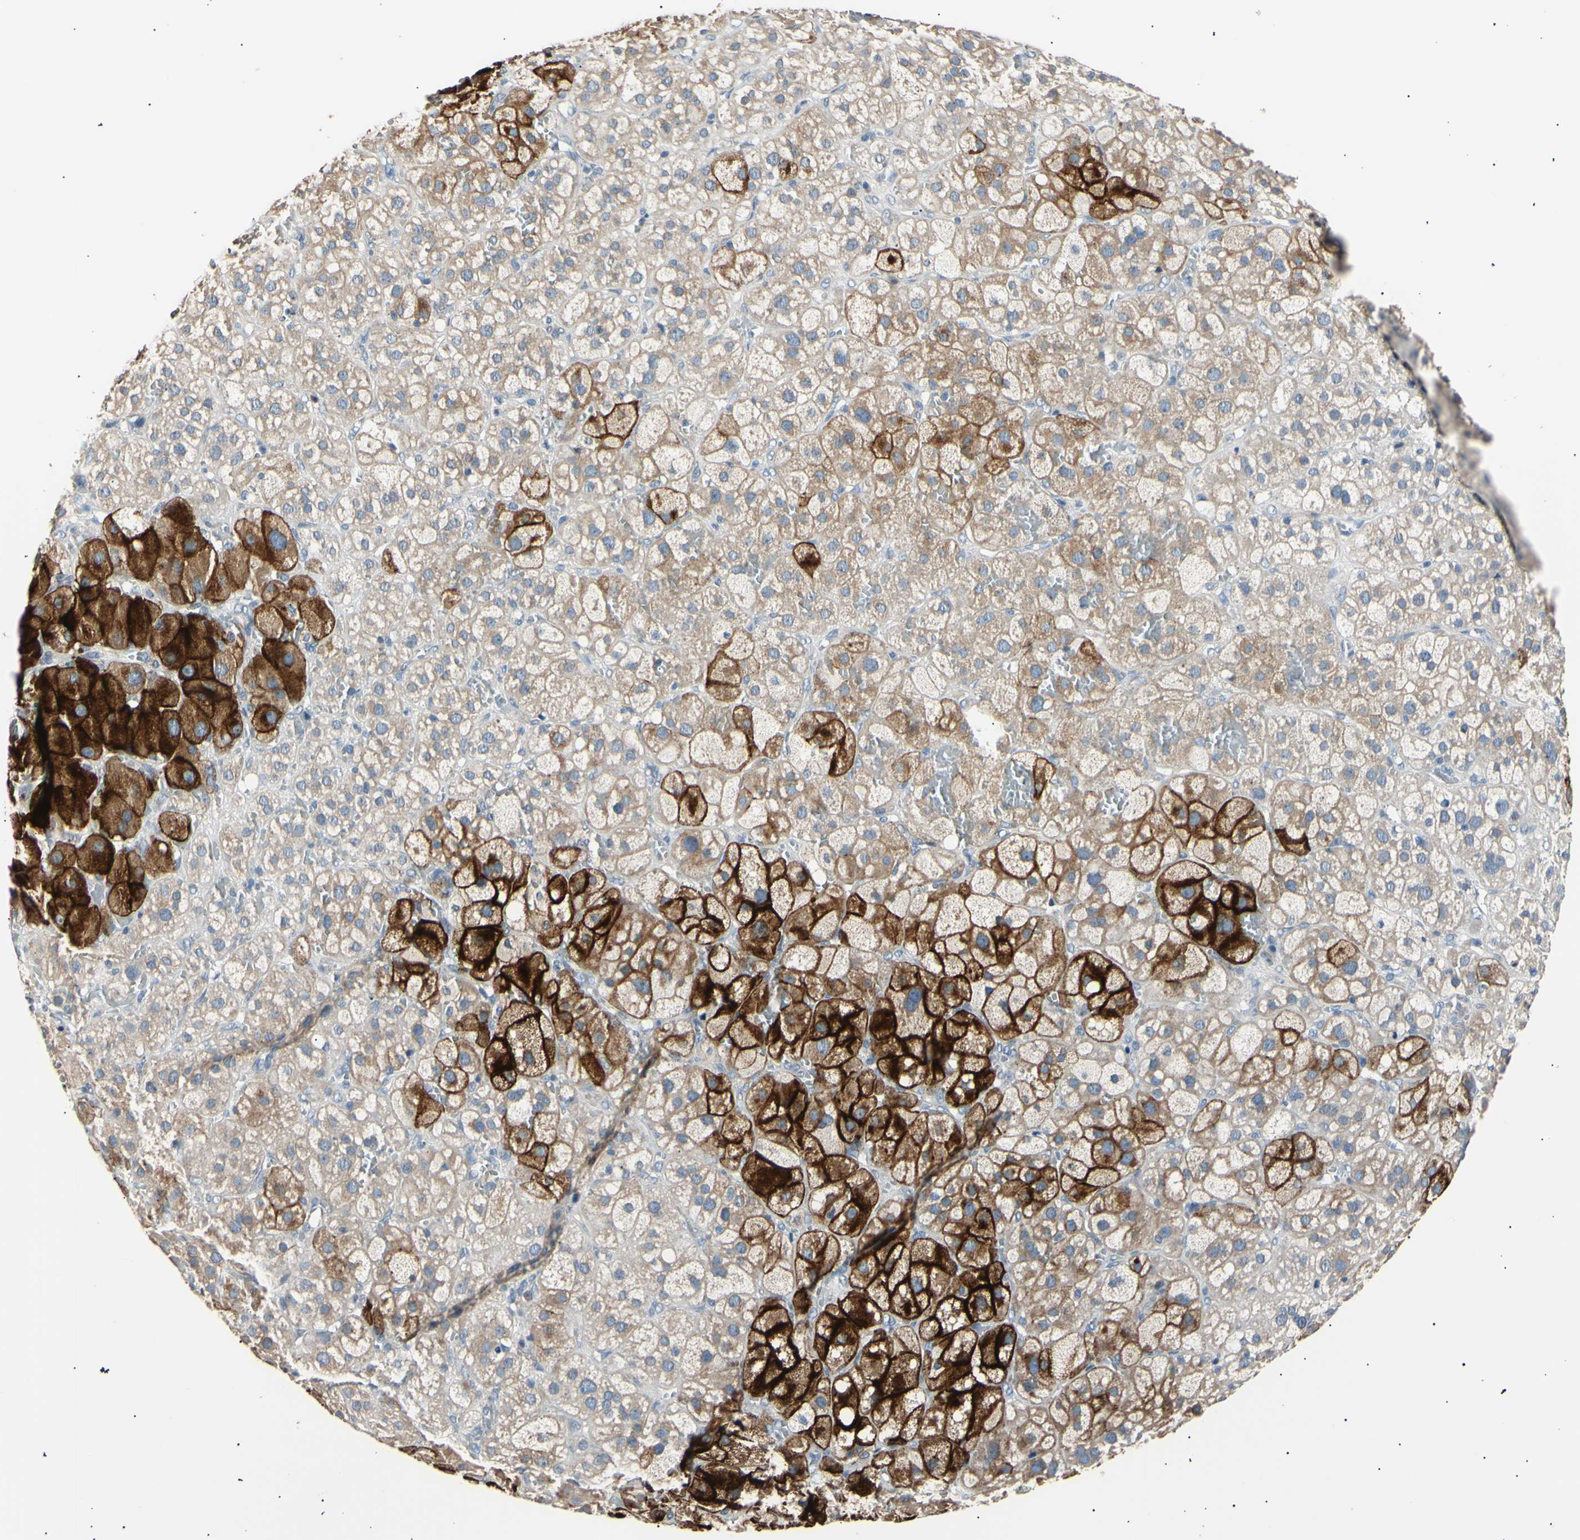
{"staining": {"intensity": "strong", "quantity": "<25%", "location": "cytoplasmic/membranous"}, "tissue": "adrenal gland", "cell_type": "Glandular cells", "image_type": "normal", "snomed": [{"axis": "morphology", "description": "Normal tissue, NOS"}, {"axis": "topography", "description": "Adrenal gland"}], "caption": "Protein staining shows strong cytoplasmic/membranous staining in approximately <25% of glandular cells in unremarkable adrenal gland.", "gene": "LDLR", "patient": {"sex": "female", "age": 47}}